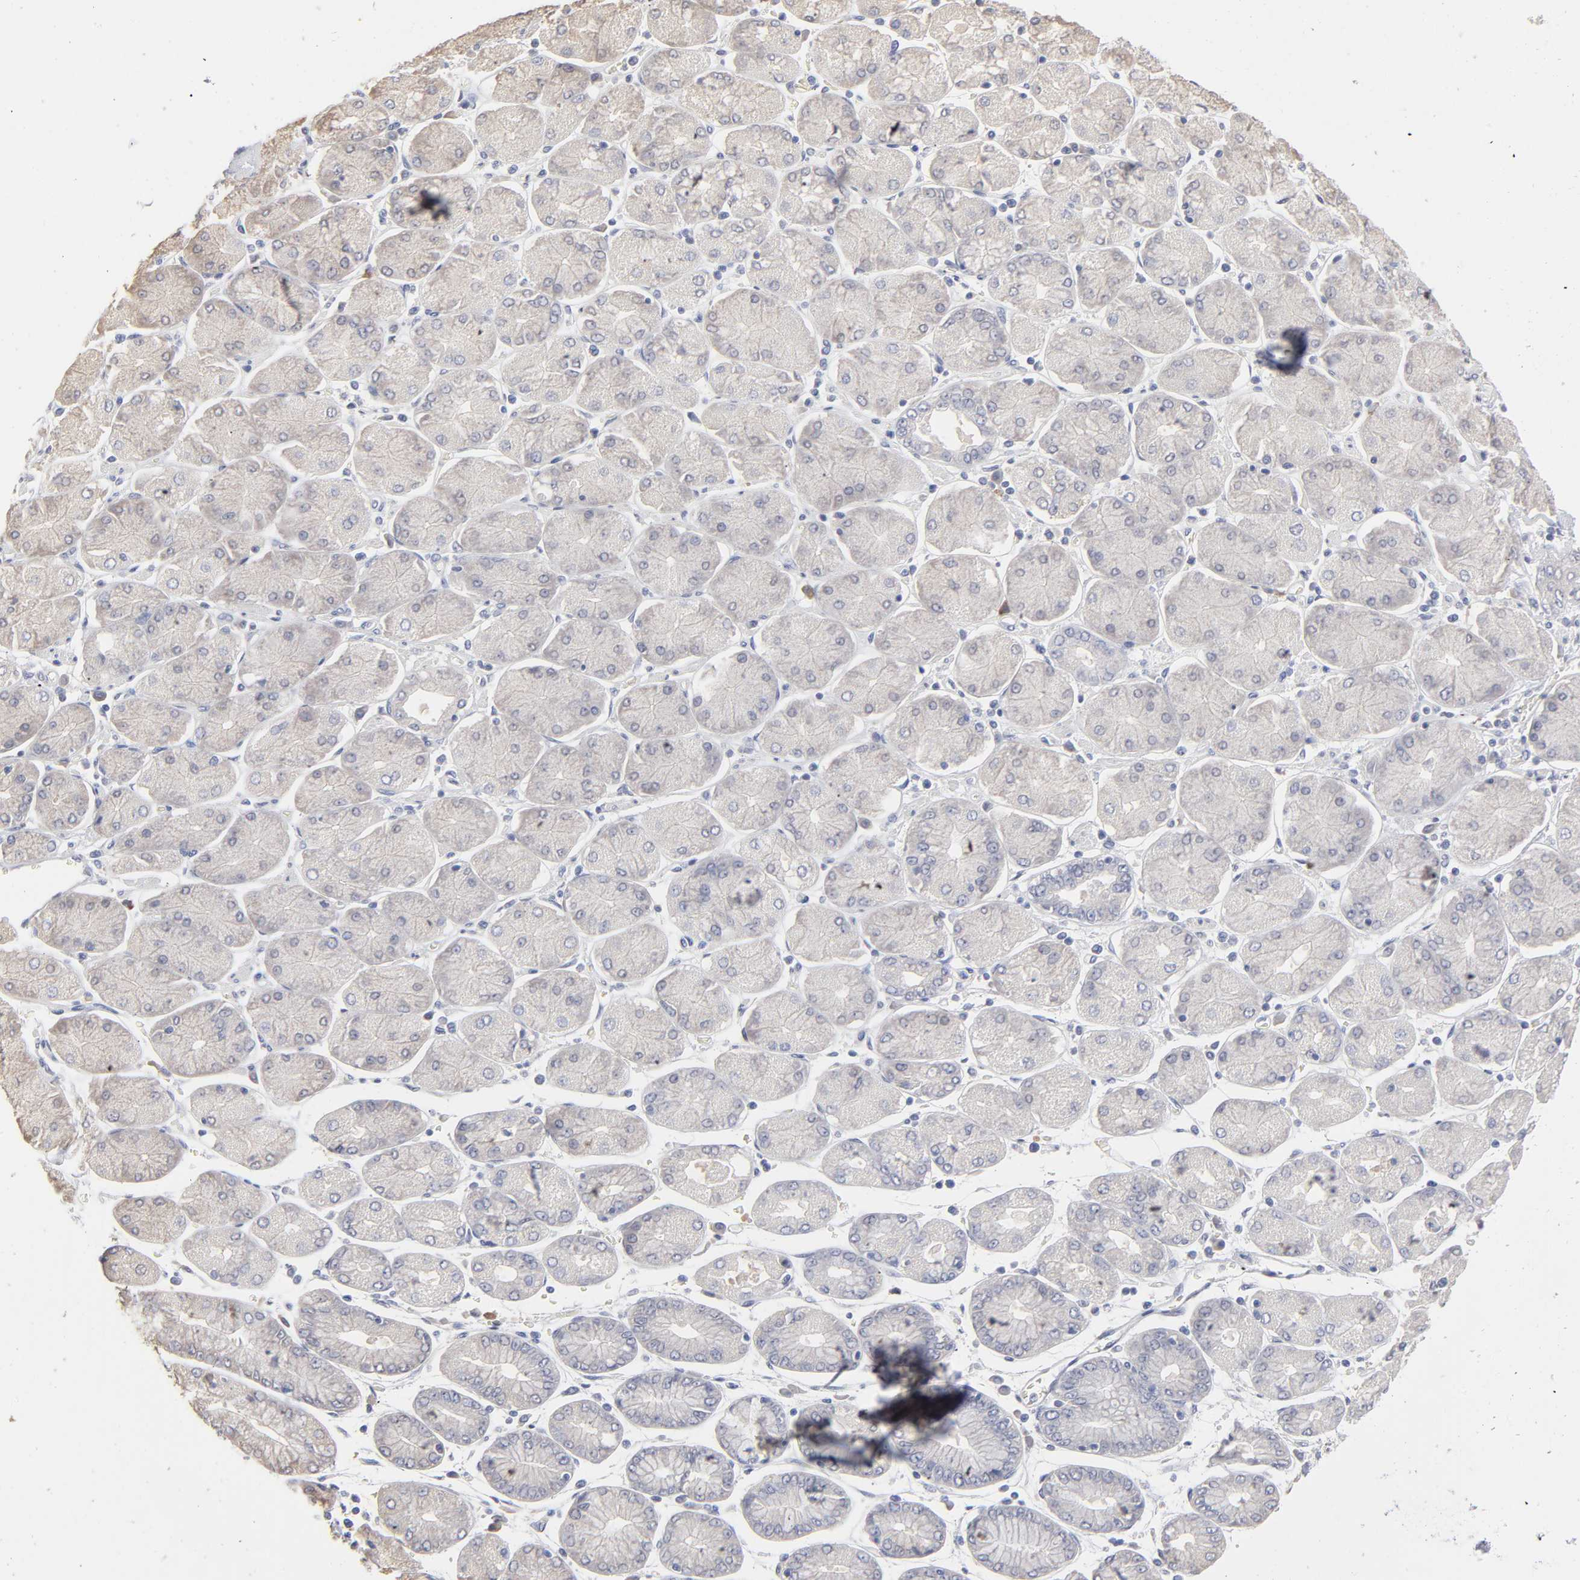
{"staining": {"intensity": "weak", "quantity": "25%-75%", "location": "cytoplasmic/membranous"}, "tissue": "stomach cancer", "cell_type": "Tumor cells", "image_type": "cancer", "snomed": [{"axis": "morphology", "description": "Normal tissue, NOS"}, {"axis": "morphology", "description": "Adenocarcinoma, NOS"}, {"axis": "topography", "description": "Stomach, upper"}, {"axis": "topography", "description": "Stomach"}], "caption": "Immunohistochemistry (DAB (3,3'-diaminobenzidine)) staining of stomach cancer (adenocarcinoma) shows weak cytoplasmic/membranous protein staining in about 25%-75% of tumor cells.", "gene": "DNAL4", "patient": {"sex": "male", "age": 59}}